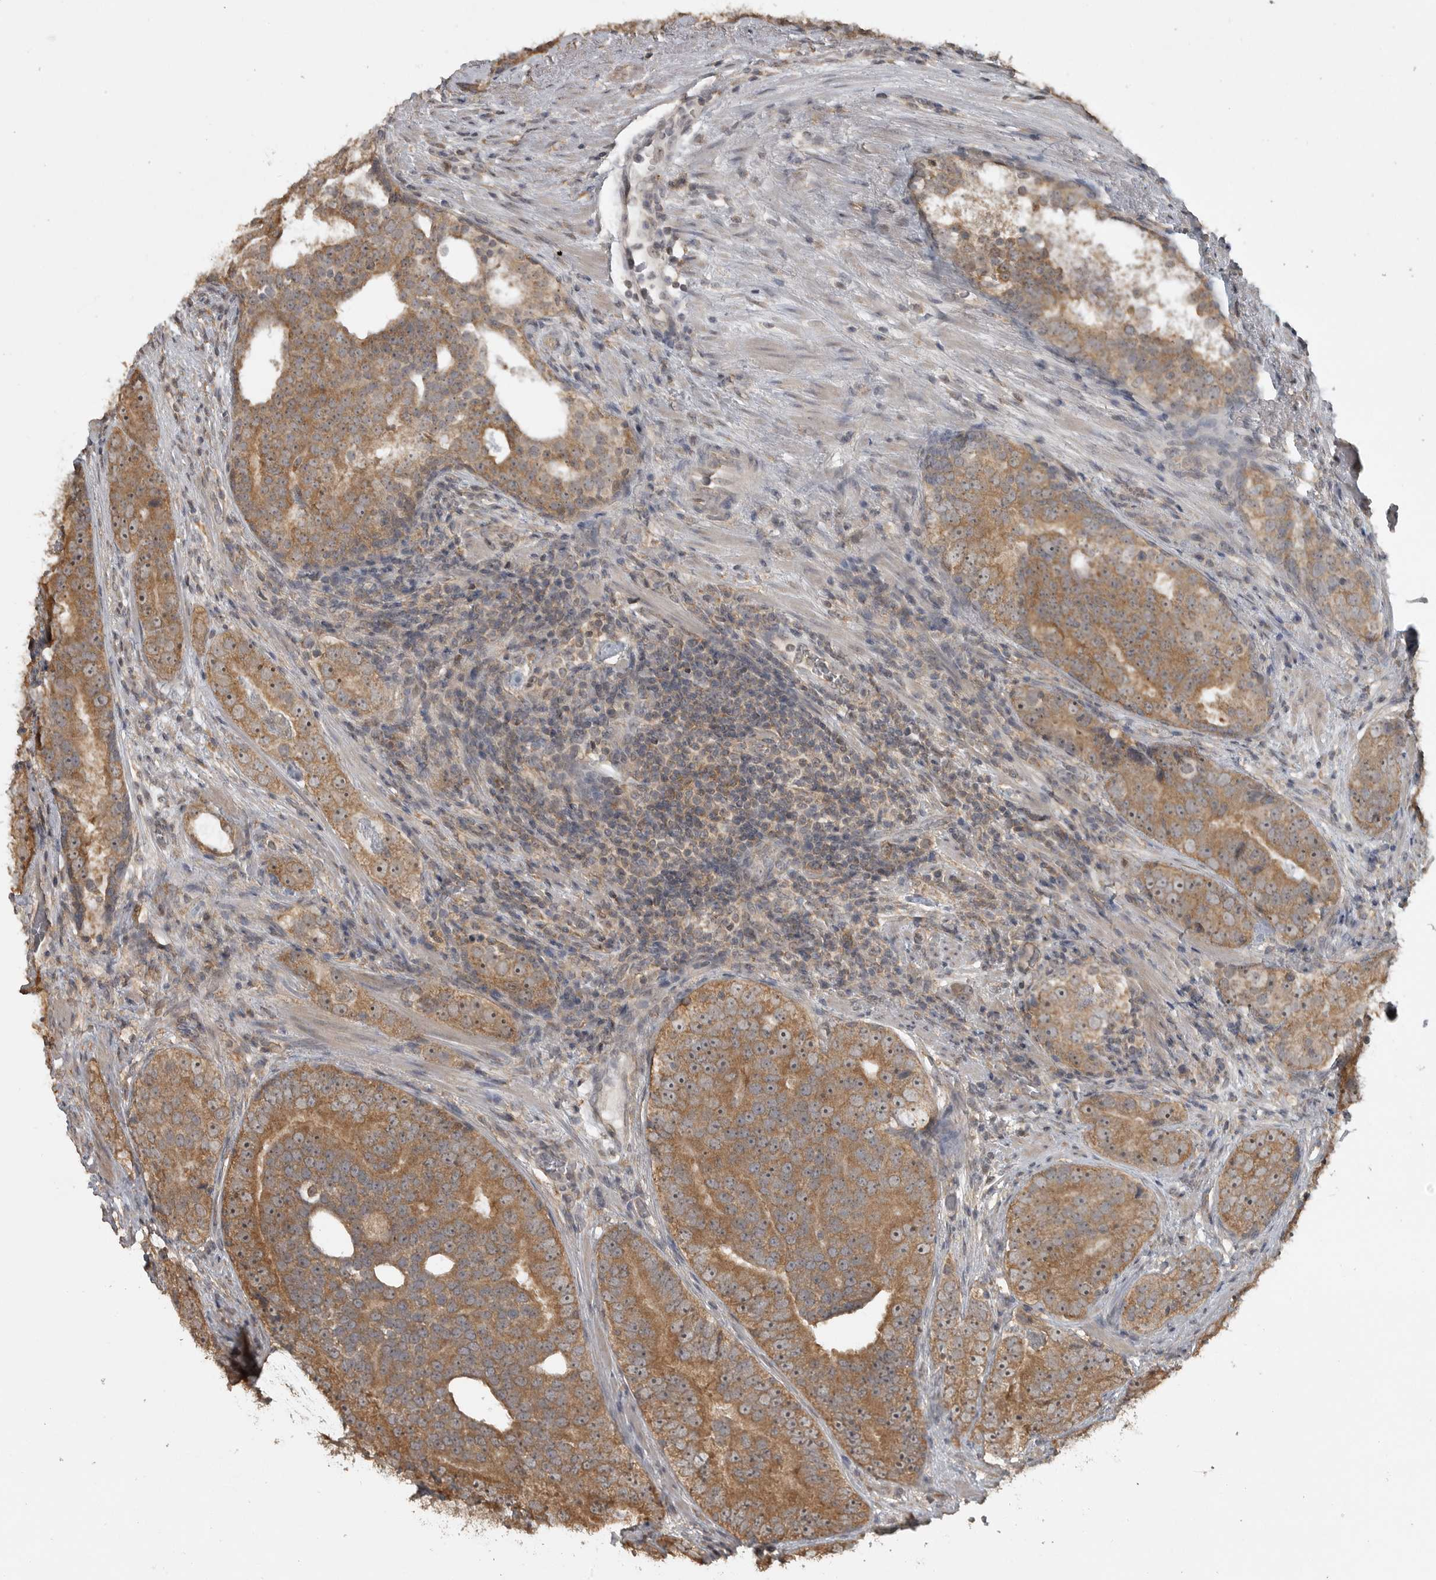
{"staining": {"intensity": "moderate", "quantity": ">75%", "location": "cytoplasmic/membranous,nuclear"}, "tissue": "prostate cancer", "cell_type": "Tumor cells", "image_type": "cancer", "snomed": [{"axis": "morphology", "description": "Adenocarcinoma, High grade"}, {"axis": "topography", "description": "Prostate"}], "caption": "Immunohistochemical staining of human prostate cancer (high-grade adenocarcinoma) demonstrates medium levels of moderate cytoplasmic/membranous and nuclear protein expression in about >75% of tumor cells. The staining was performed using DAB (3,3'-diaminobenzidine), with brown indicating positive protein expression. Nuclei are stained blue with hematoxylin.", "gene": "LLGL1", "patient": {"sex": "male", "age": 56}}